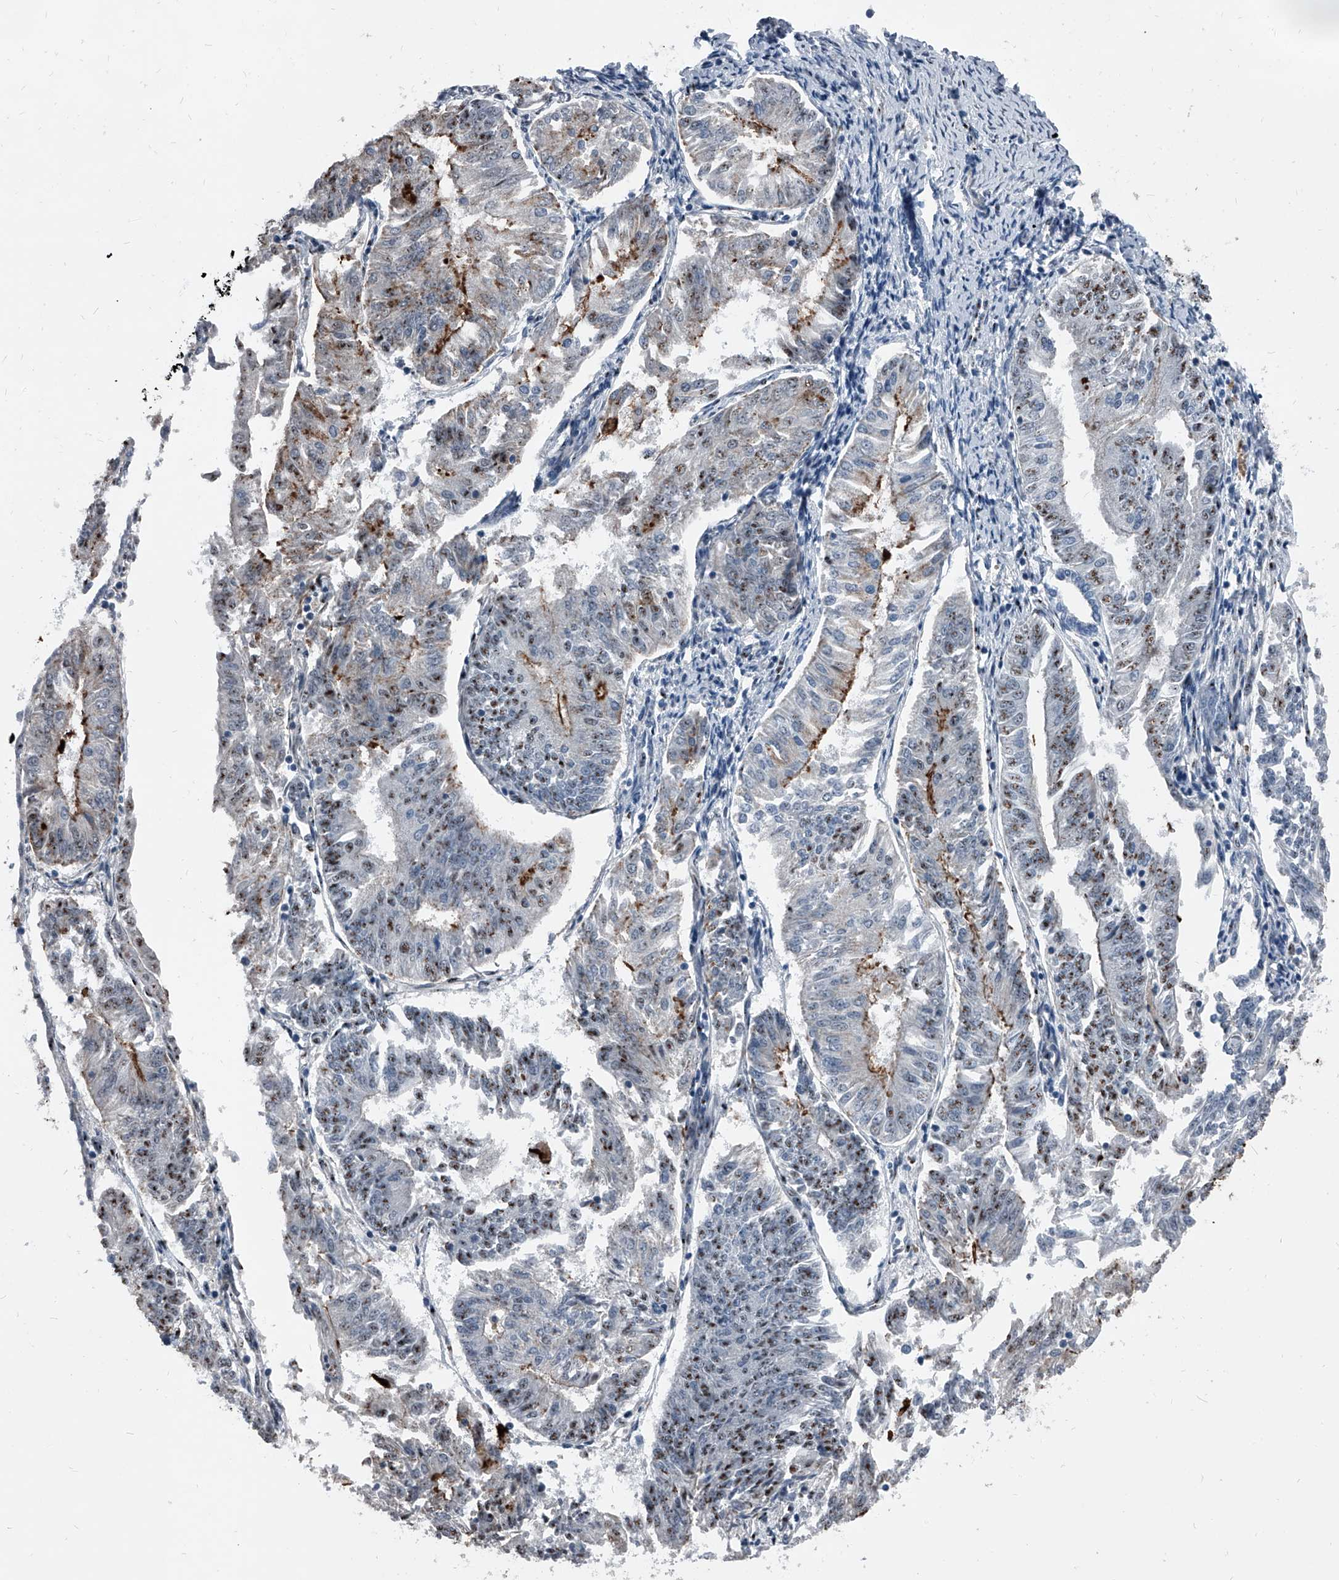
{"staining": {"intensity": "moderate", "quantity": "25%-75%", "location": "nuclear"}, "tissue": "endometrial cancer", "cell_type": "Tumor cells", "image_type": "cancer", "snomed": [{"axis": "morphology", "description": "Adenocarcinoma, NOS"}, {"axis": "topography", "description": "Endometrium"}], "caption": "Immunohistochemical staining of human endometrial cancer reveals medium levels of moderate nuclear protein staining in about 25%-75% of tumor cells.", "gene": "MEN1", "patient": {"sex": "female", "age": 58}}